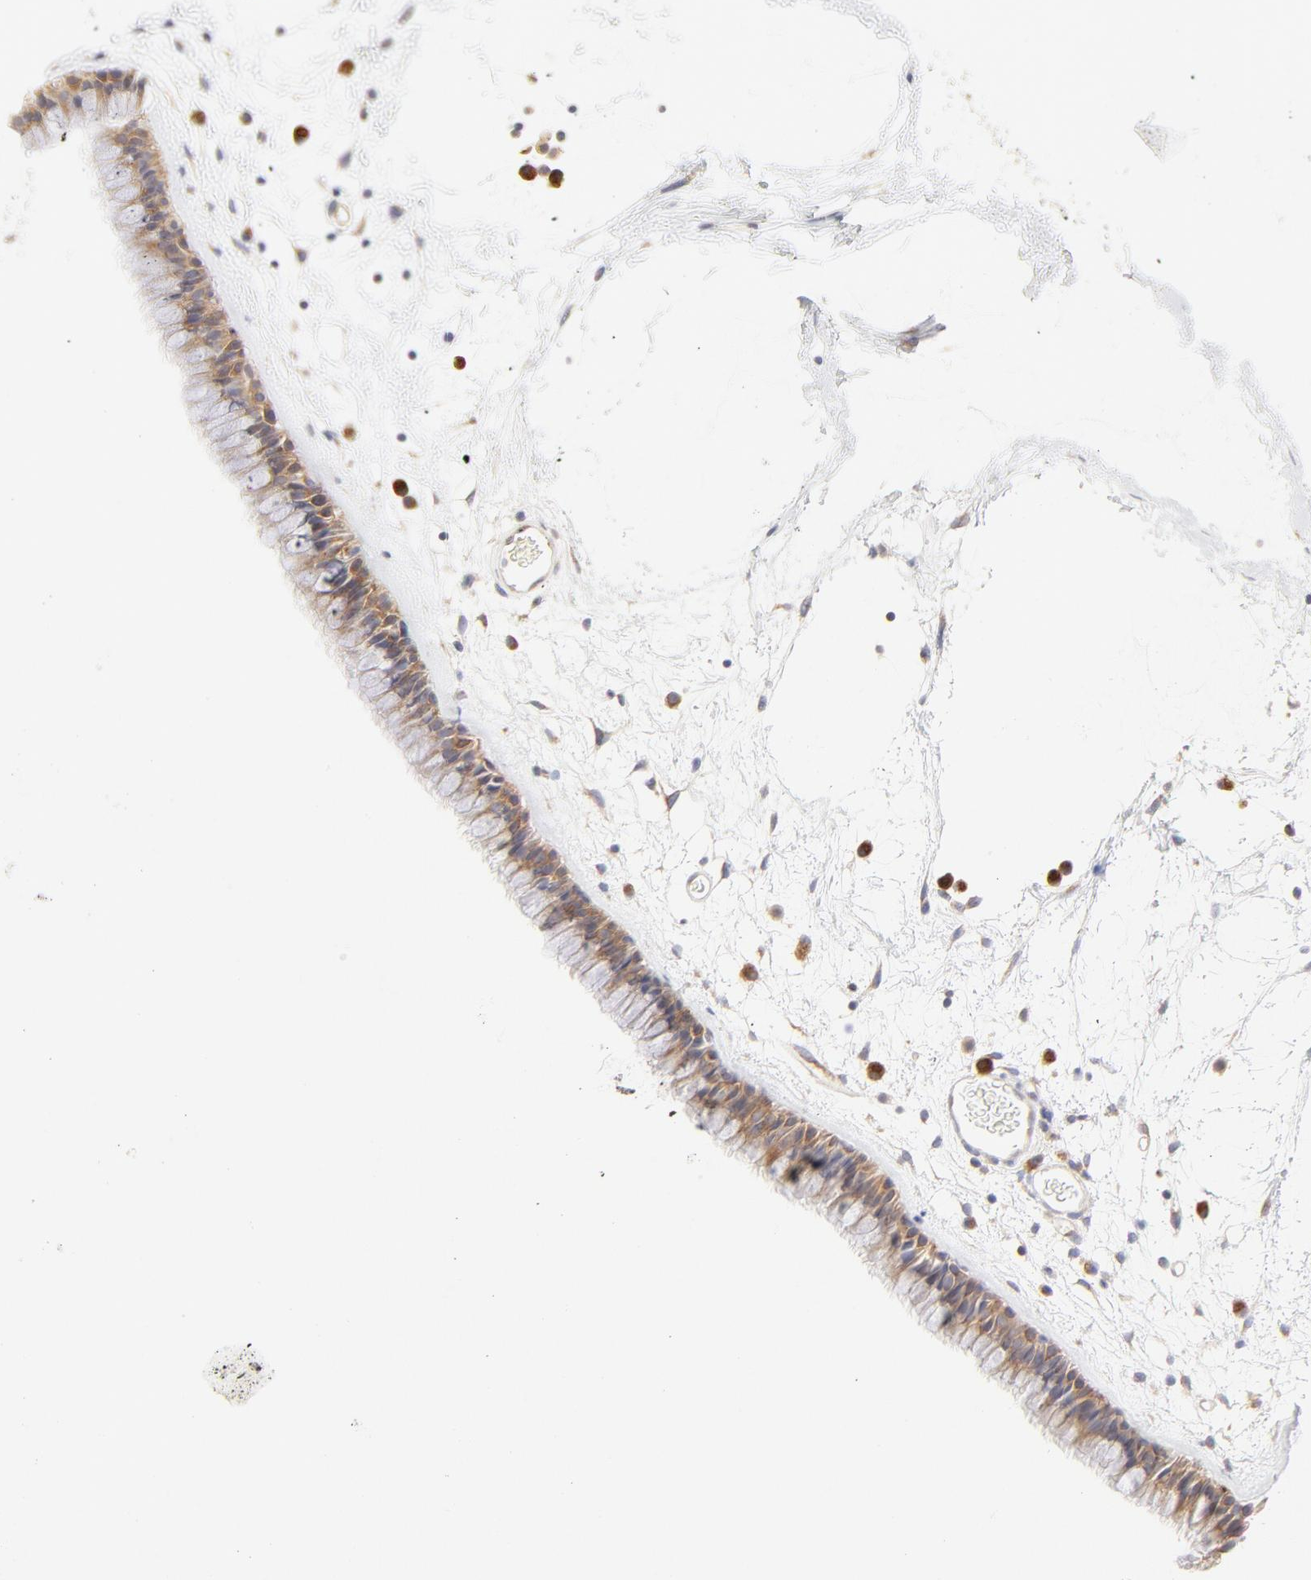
{"staining": {"intensity": "moderate", "quantity": ">75%", "location": "cytoplasmic/membranous"}, "tissue": "nasopharynx", "cell_type": "Respiratory epithelial cells", "image_type": "normal", "snomed": [{"axis": "morphology", "description": "Normal tissue, NOS"}, {"axis": "morphology", "description": "Inflammation, NOS"}, {"axis": "topography", "description": "Nasopharynx"}], "caption": "An immunohistochemistry image of unremarkable tissue is shown. Protein staining in brown highlights moderate cytoplasmic/membranous positivity in nasopharynx within respiratory epithelial cells. The staining was performed using DAB to visualize the protein expression in brown, while the nuclei were stained in blue with hematoxylin (Magnification: 20x).", "gene": "RPS6KA1", "patient": {"sex": "male", "age": 48}}